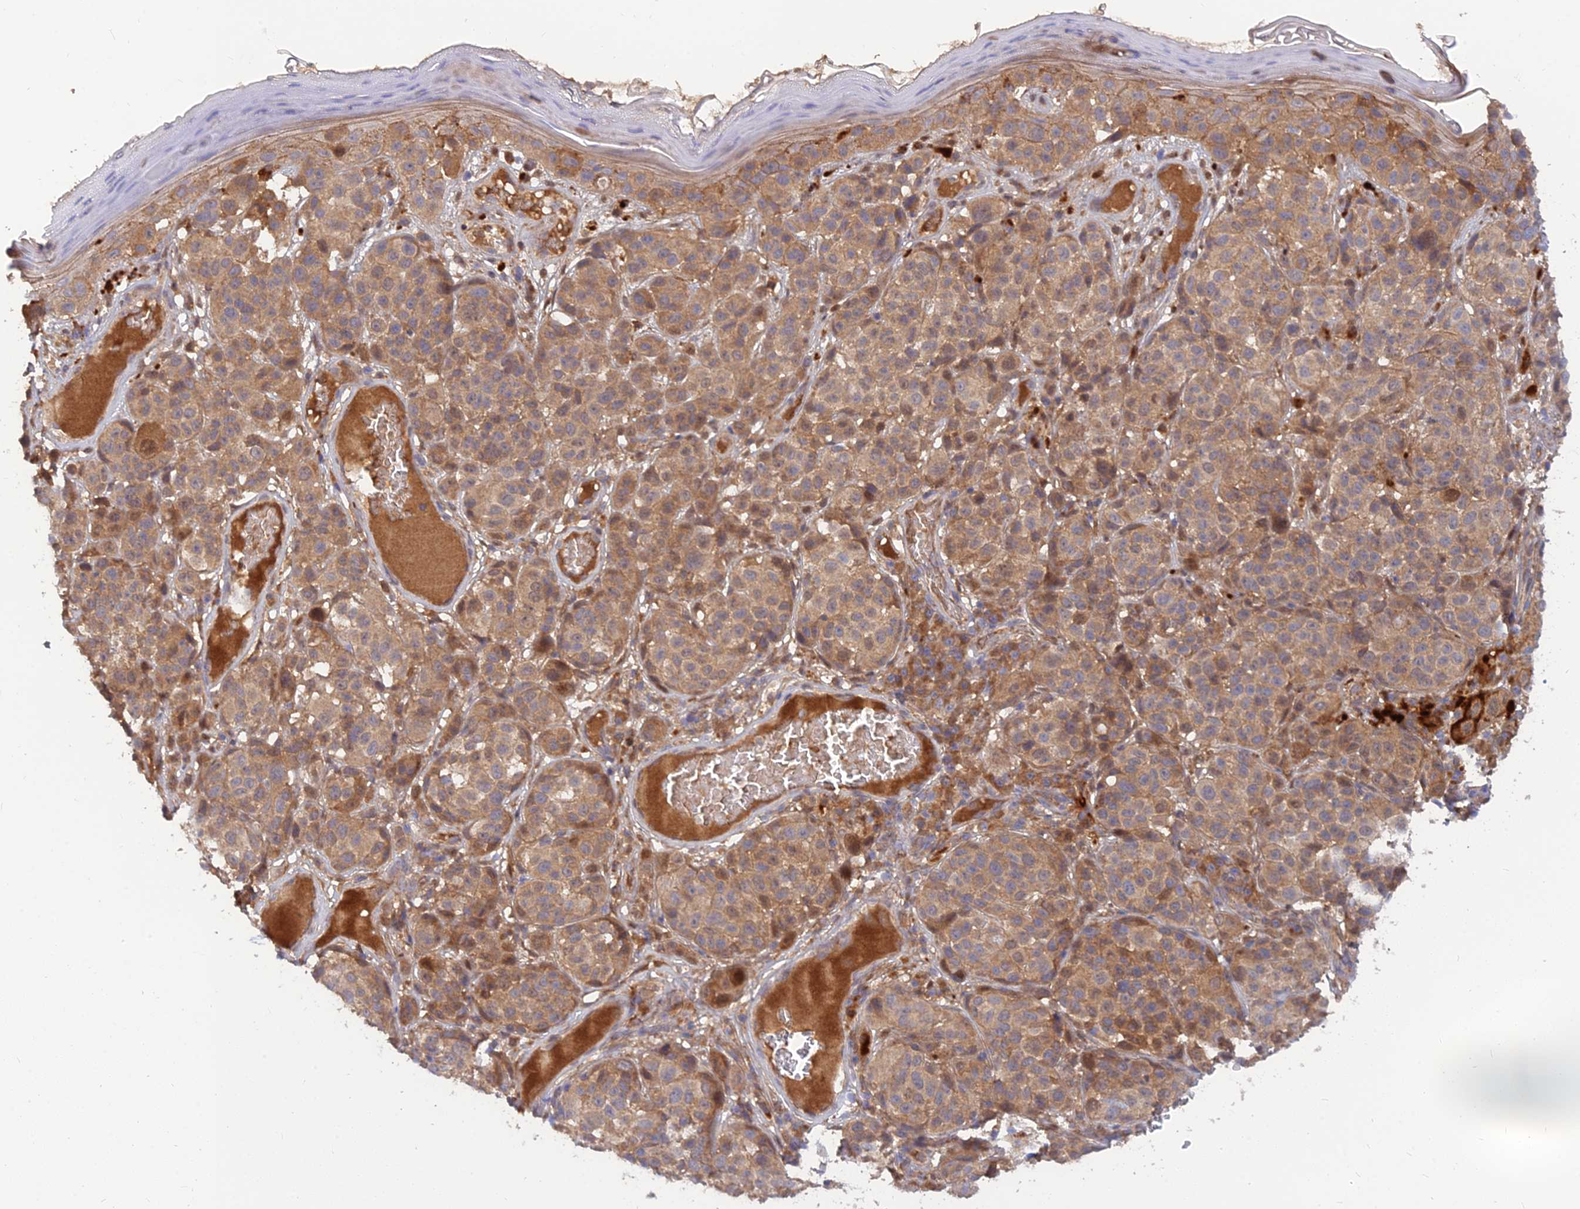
{"staining": {"intensity": "weak", "quantity": ">75%", "location": "cytoplasmic/membranous"}, "tissue": "melanoma", "cell_type": "Tumor cells", "image_type": "cancer", "snomed": [{"axis": "morphology", "description": "Malignant melanoma, NOS"}, {"axis": "topography", "description": "Skin"}], "caption": "A brown stain highlights weak cytoplasmic/membranous positivity of a protein in human malignant melanoma tumor cells.", "gene": "FAM151B", "patient": {"sex": "male", "age": 38}}